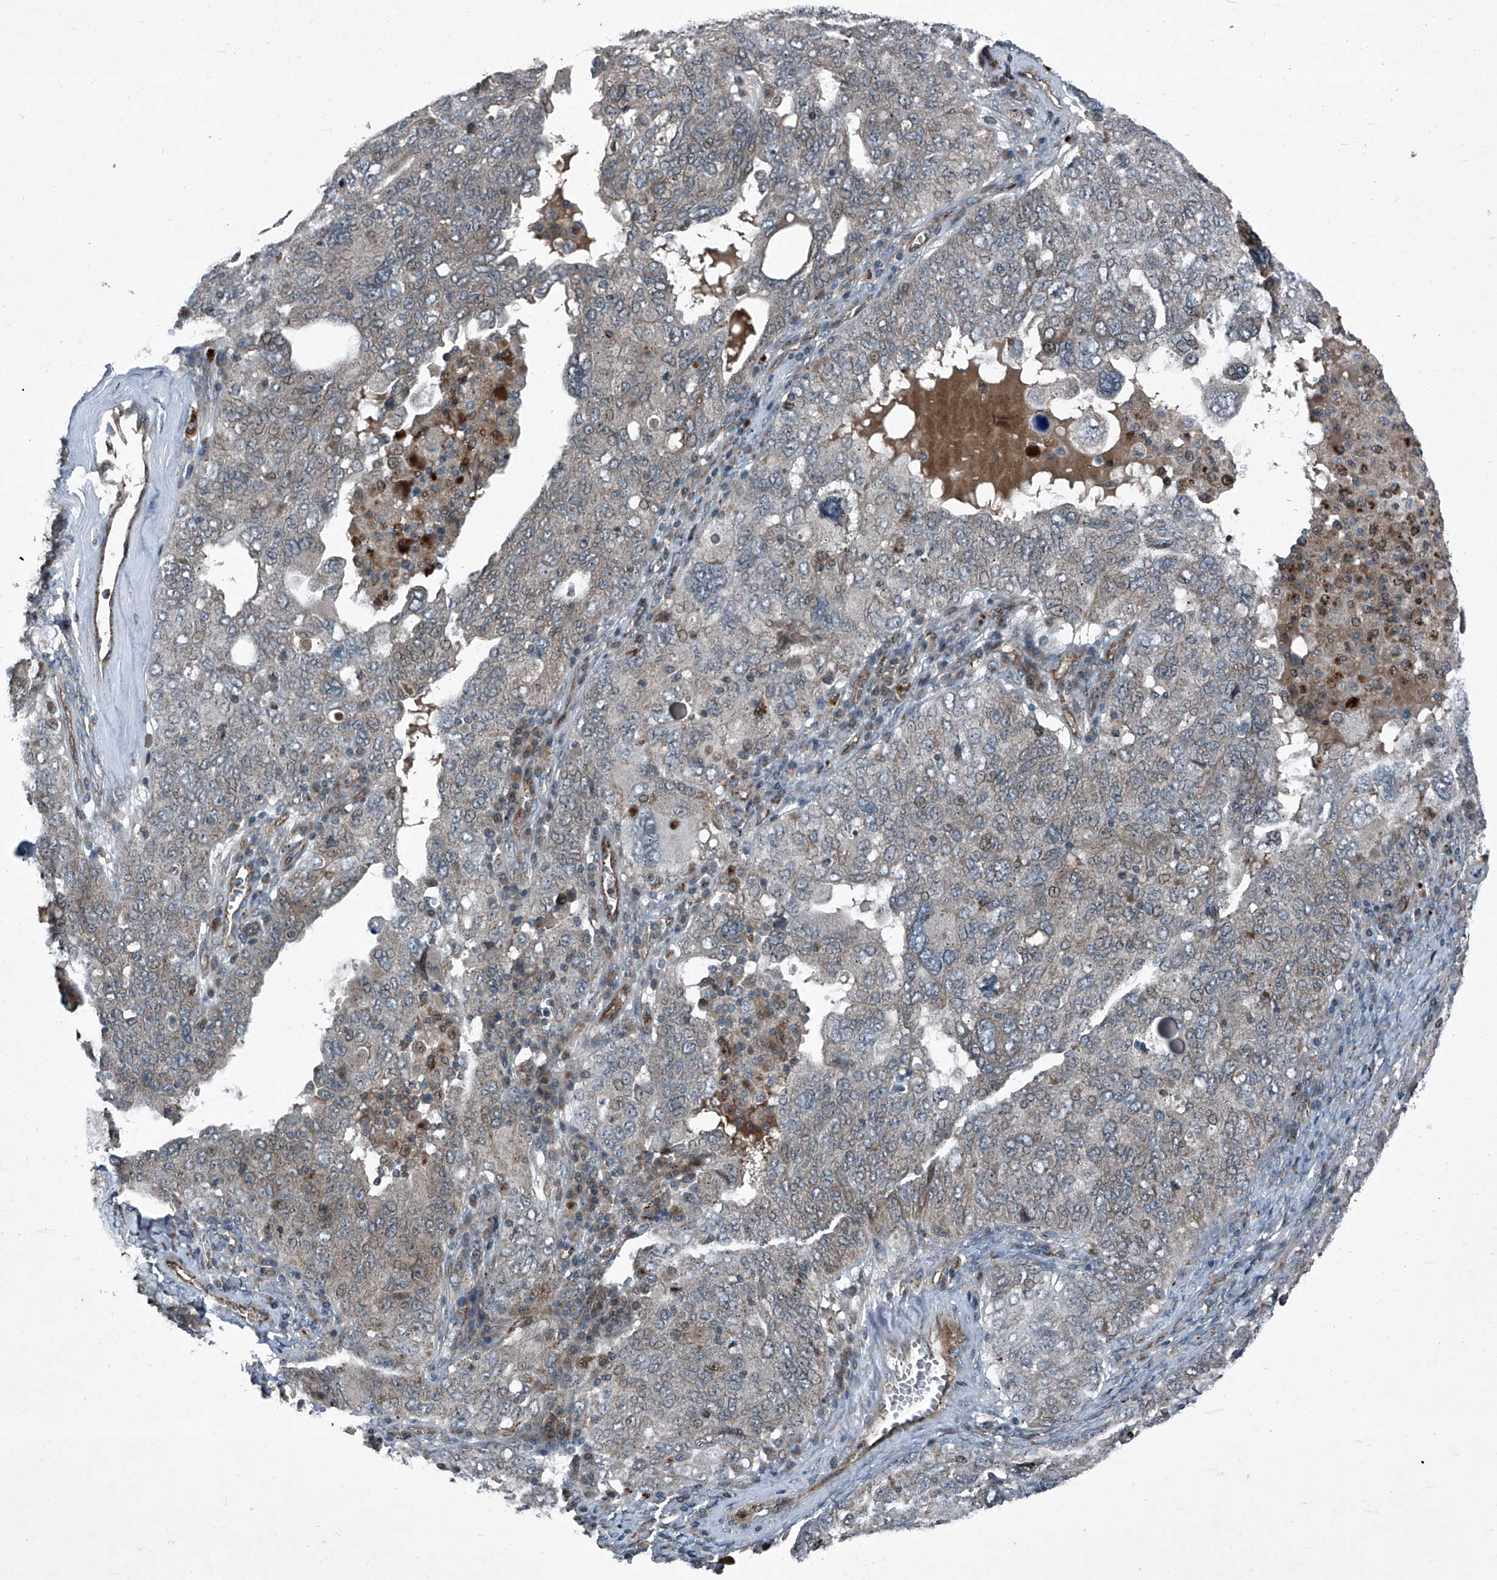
{"staining": {"intensity": "weak", "quantity": "<25%", "location": "cytoplasmic/membranous"}, "tissue": "ovarian cancer", "cell_type": "Tumor cells", "image_type": "cancer", "snomed": [{"axis": "morphology", "description": "Carcinoma, endometroid"}, {"axis": "topography", "description": "Ovary"}], "caption": "A histopathology image of human ovarian endometroid carcinoma is negative for staining in tumor cells. (Brightfield microscopy of DAB (3,3'-diaminobenzidine) IHC at high magnification).", "gene": "SENP2", "patient": {"sex": "female", "age": 62}}